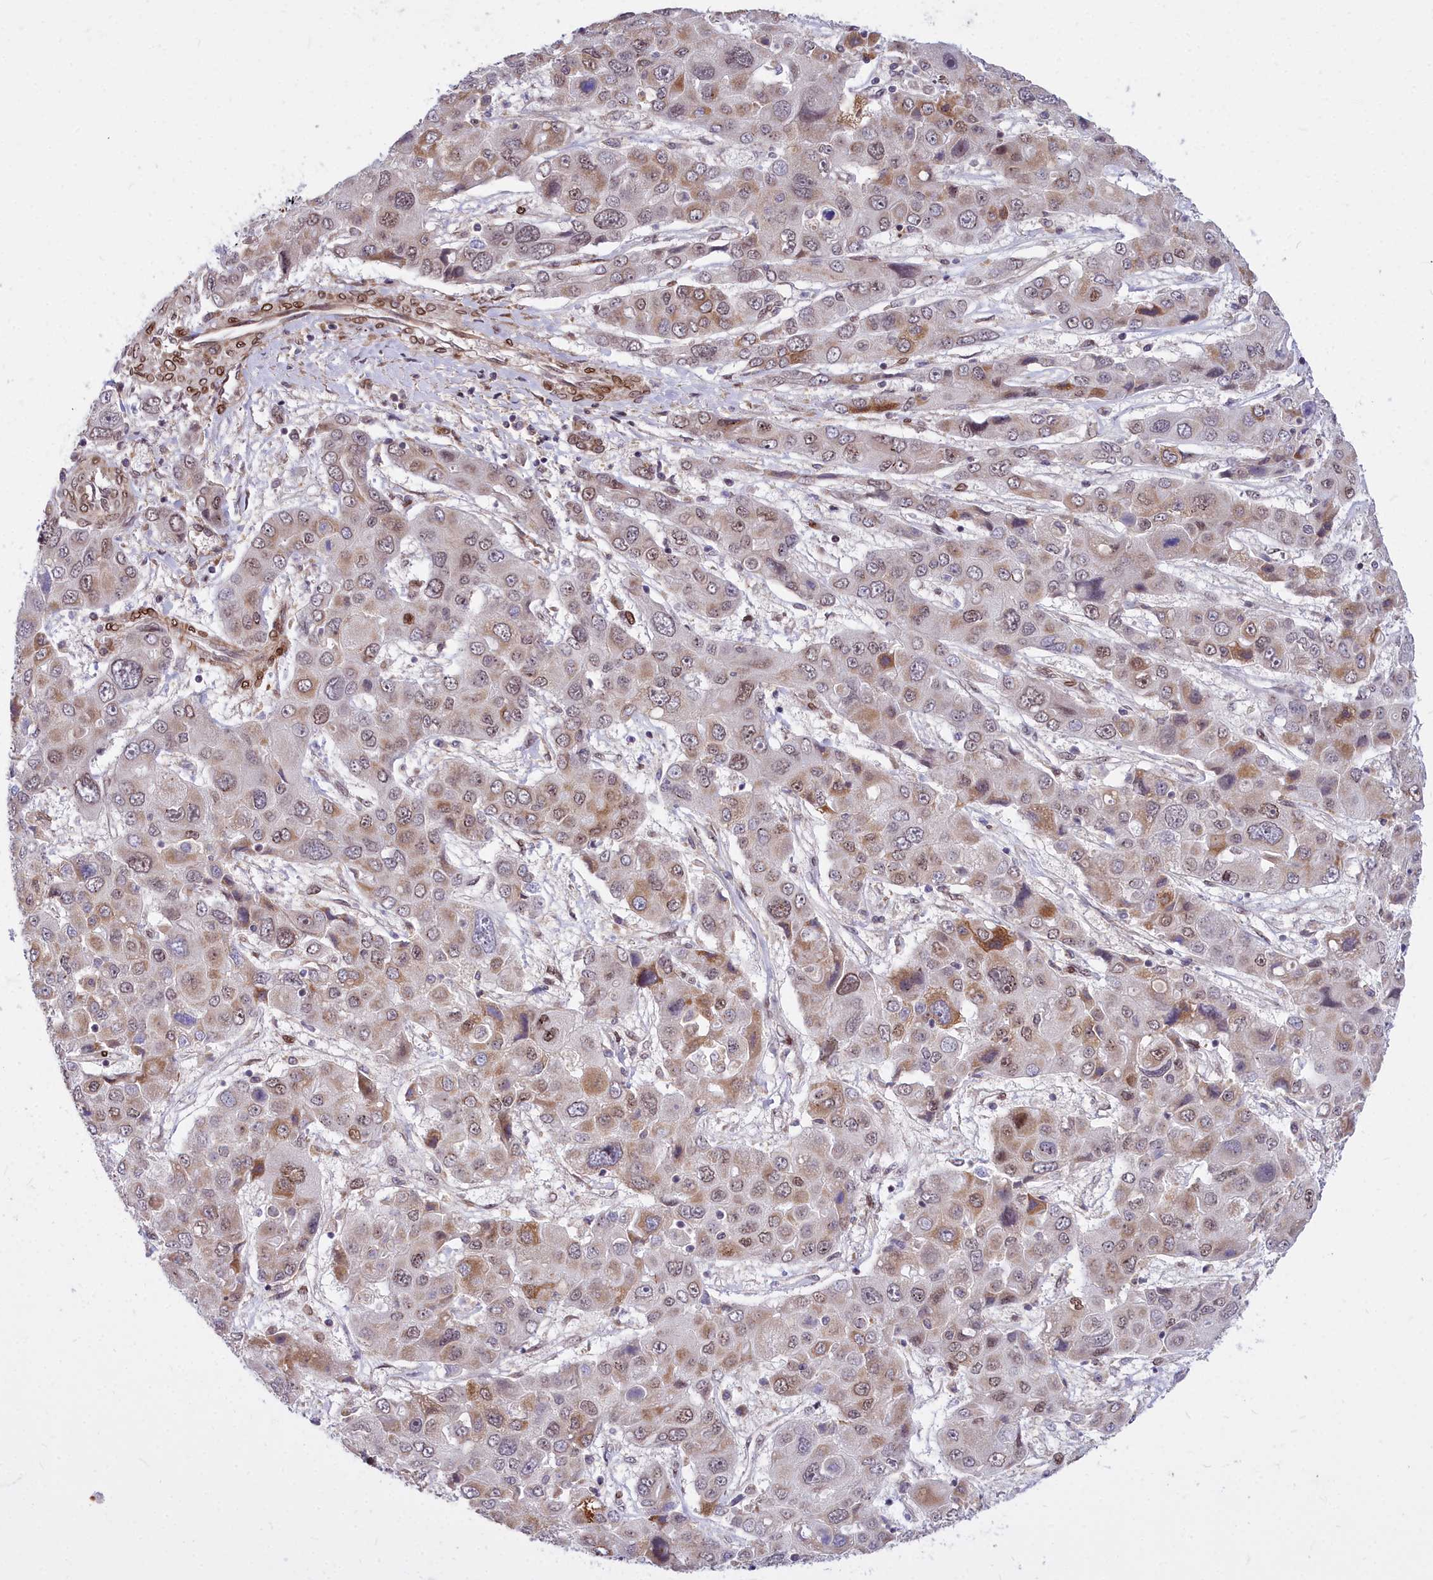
{"staining": {"intensity": "moderate", "quantity": "<25%", "location": "cytoplasmic/membranous,nuclear"}, "tissue": "liver cancer", "cell_type": "Tumor cells", "image_type": "cancer", "snomed": [{"axis": "morphology", "description": "Cholangiocarcinoma"}, {"axis": "topography", "description": "Liver"}], "caption": "Immunohistochemistry (DAB (3,3'-diaminobenzidine)) staining of cholangiocarcinoma (liver) exhibits moderate cytoplasmic/membranous and nuclear protein staining in about <25% of tumor cells.", "gene": "ABCB8", "patient": {"sex": "male", "age": 67}}